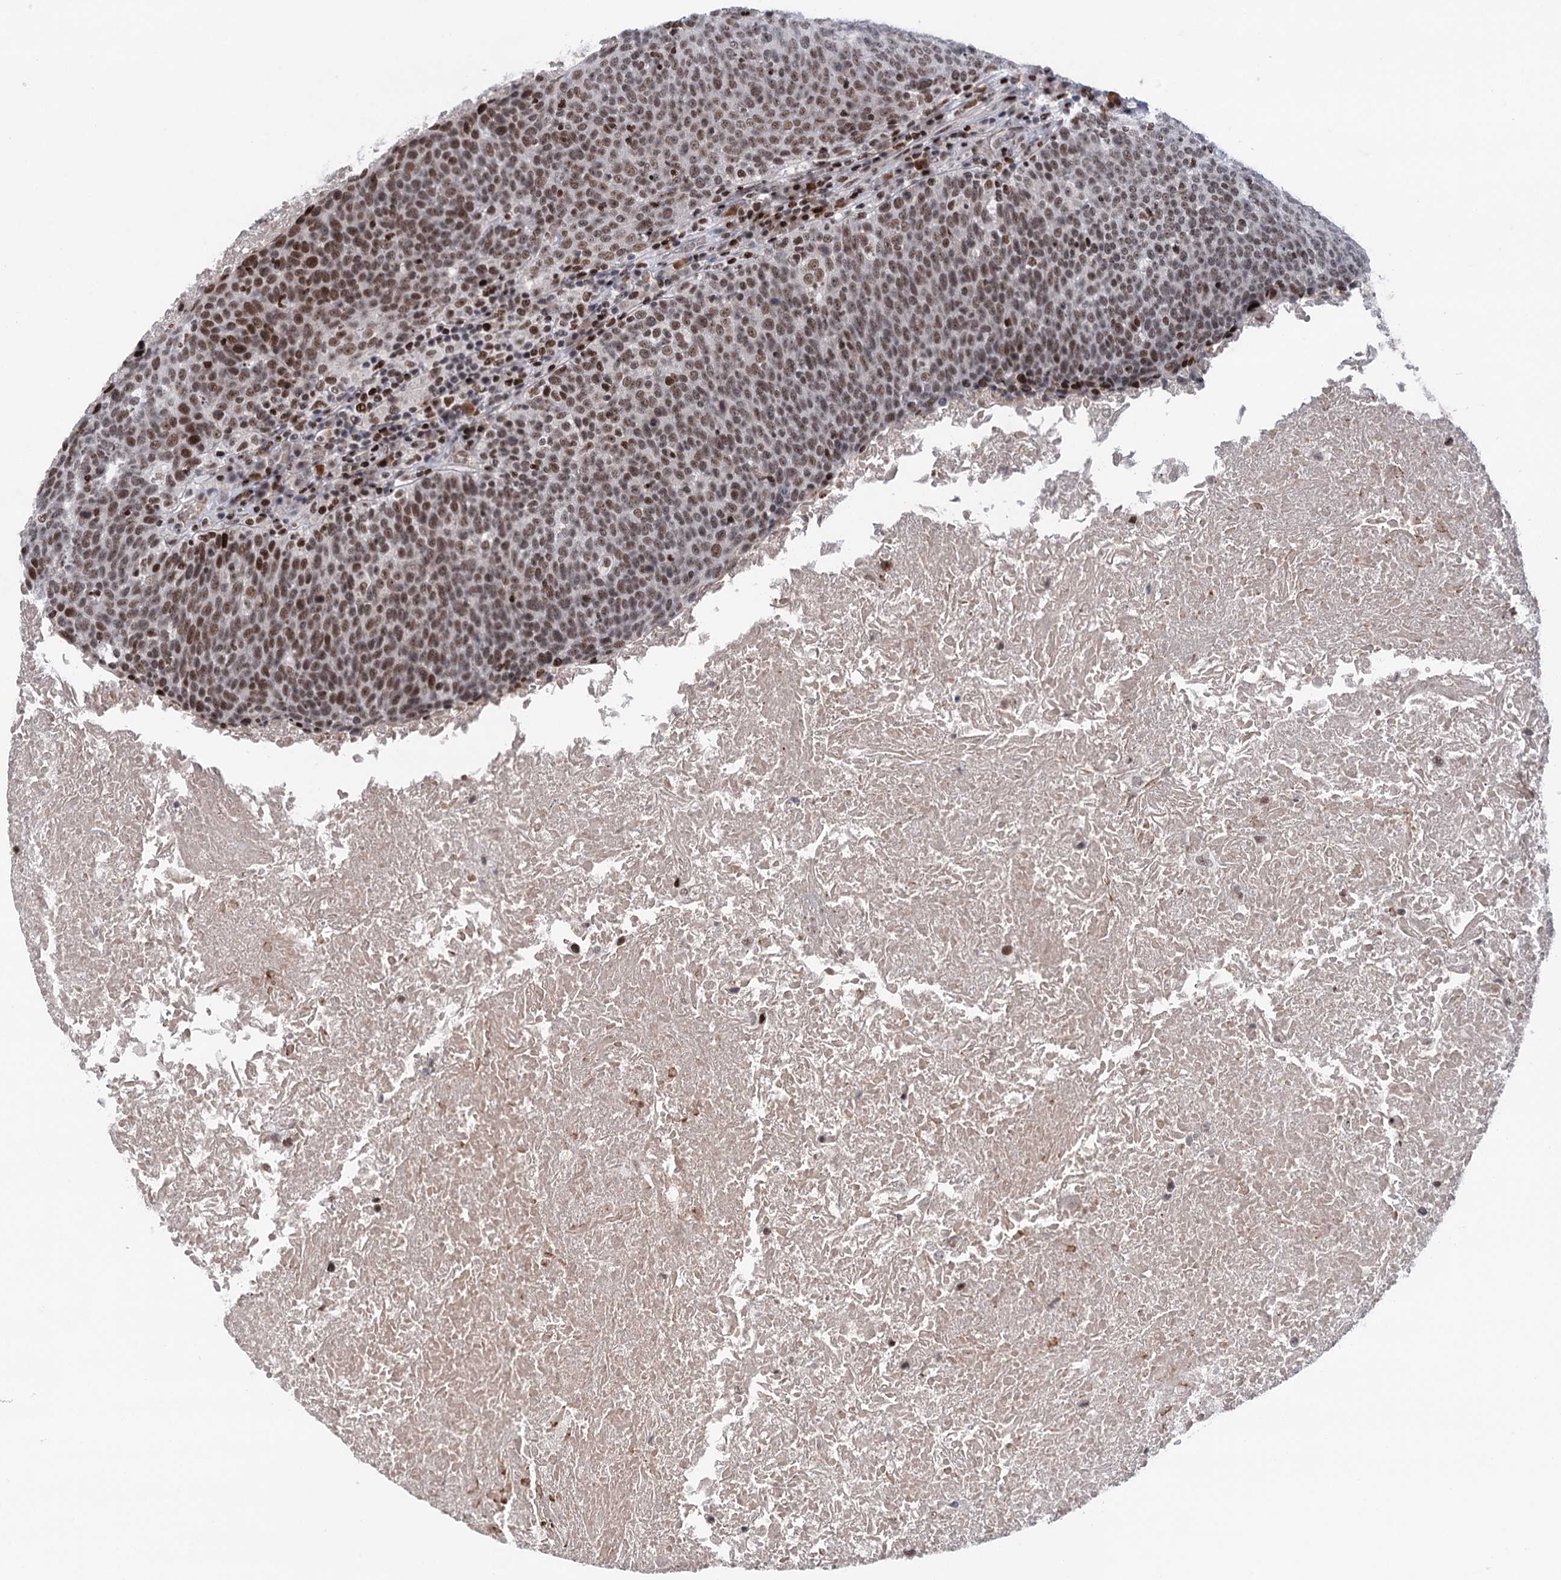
{"staining": {"intensity": "moderate", "quantity": ">75%", "location": "nuclear"}, "tissue": "head and neck cancer", "cell_type": "Tumor cells", "image_type": "cancer", "snomed": [{"axis": "morphology", "description": "Squamous cell carcinoma, NOS"}, {"axis": "morphology", "description": "Squamous cell carcinoma, metastatic, NOS"}, {"axis": "topography", "description": "Lymph node"}, {"axis": "topography", "description": "Head-Neck"}], "caption": "IHC of human head and neck metastatic squamous cell carcinoma shows medium levels of moderate nuclear positivity in approximately >75% of tumor cells. (Brightfield microscopy of DAB IHC at high magnification).", "gene": "ZCCHC10", "patient": {"sex": "male", "age": 62}}